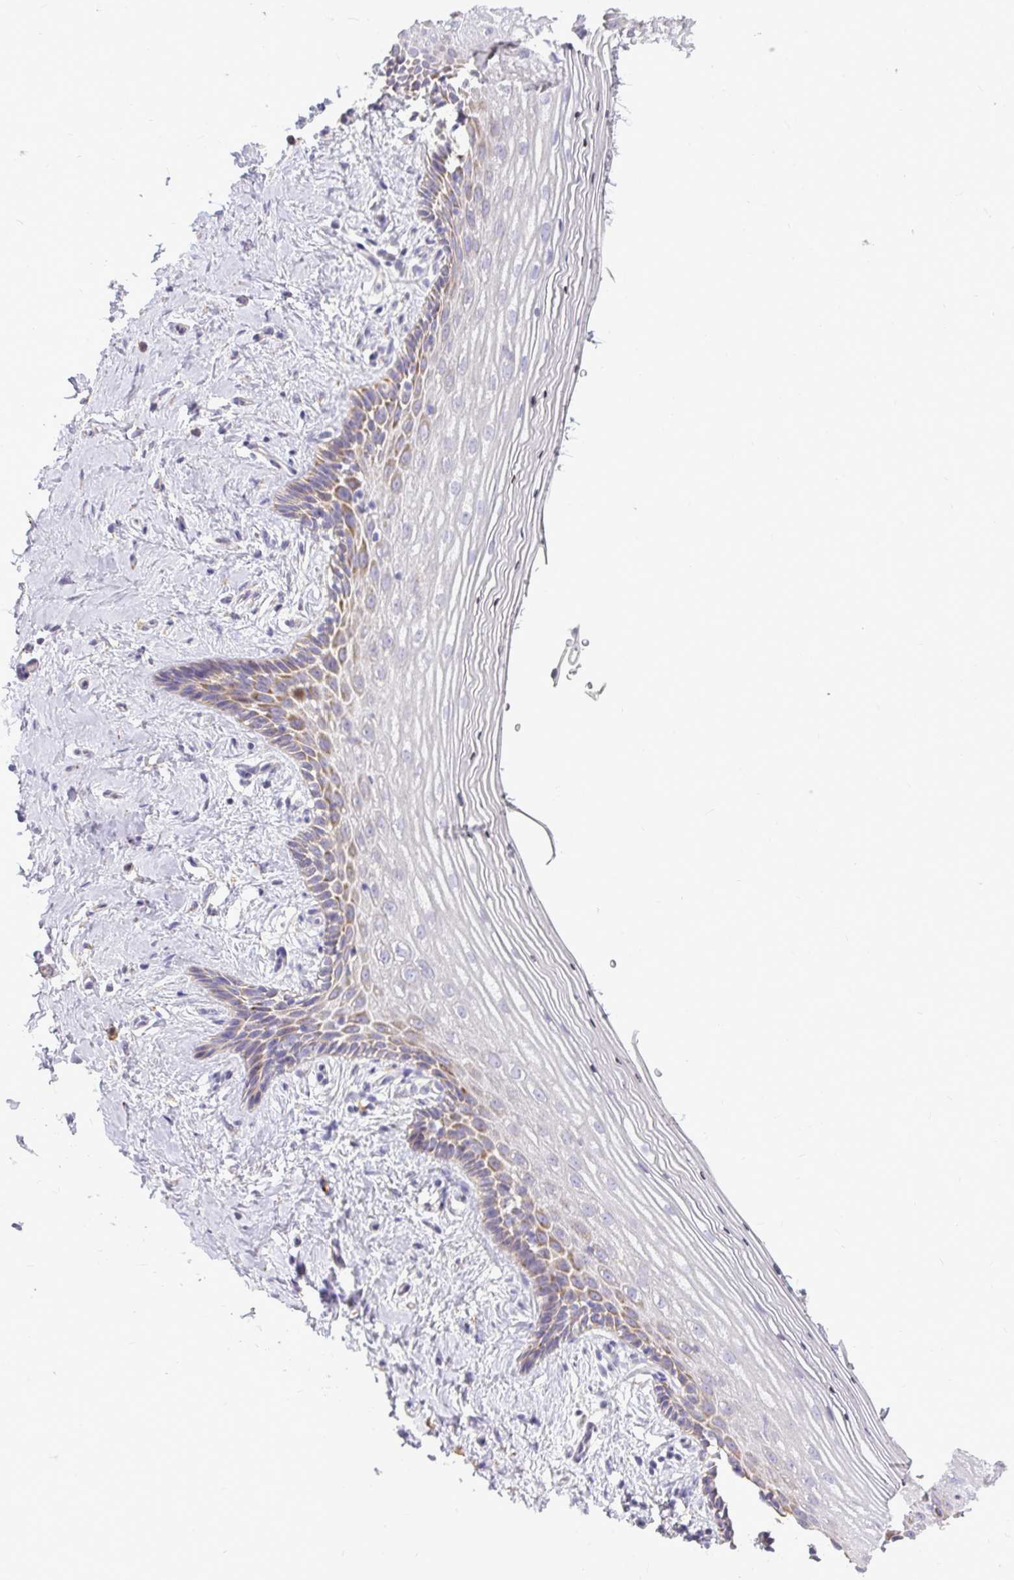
{"staining": {"intensity": "moderate", "quantity": "25%-75%", "location": "cytoplasmic/membranous"}, "tissue": "vagina", "cell_type": "Squamous epithelial cells", "image_type": "normal", "snomed": [{"axis": "morphology", "description": "Normal tissue, NOS"}, {"axis": "topography", "description": "Vagina"}], "caption": "High-power microscopy captured an immunohistochemistry (IHC) photomicrograph of unremarkable vagina, revealing moderate cytoplasmic/membranous positivity in approximately 25%-75% of squamous epithelial cells.", "gene": "STRIP1", "patient": {"sex": "female", "age": 42}}